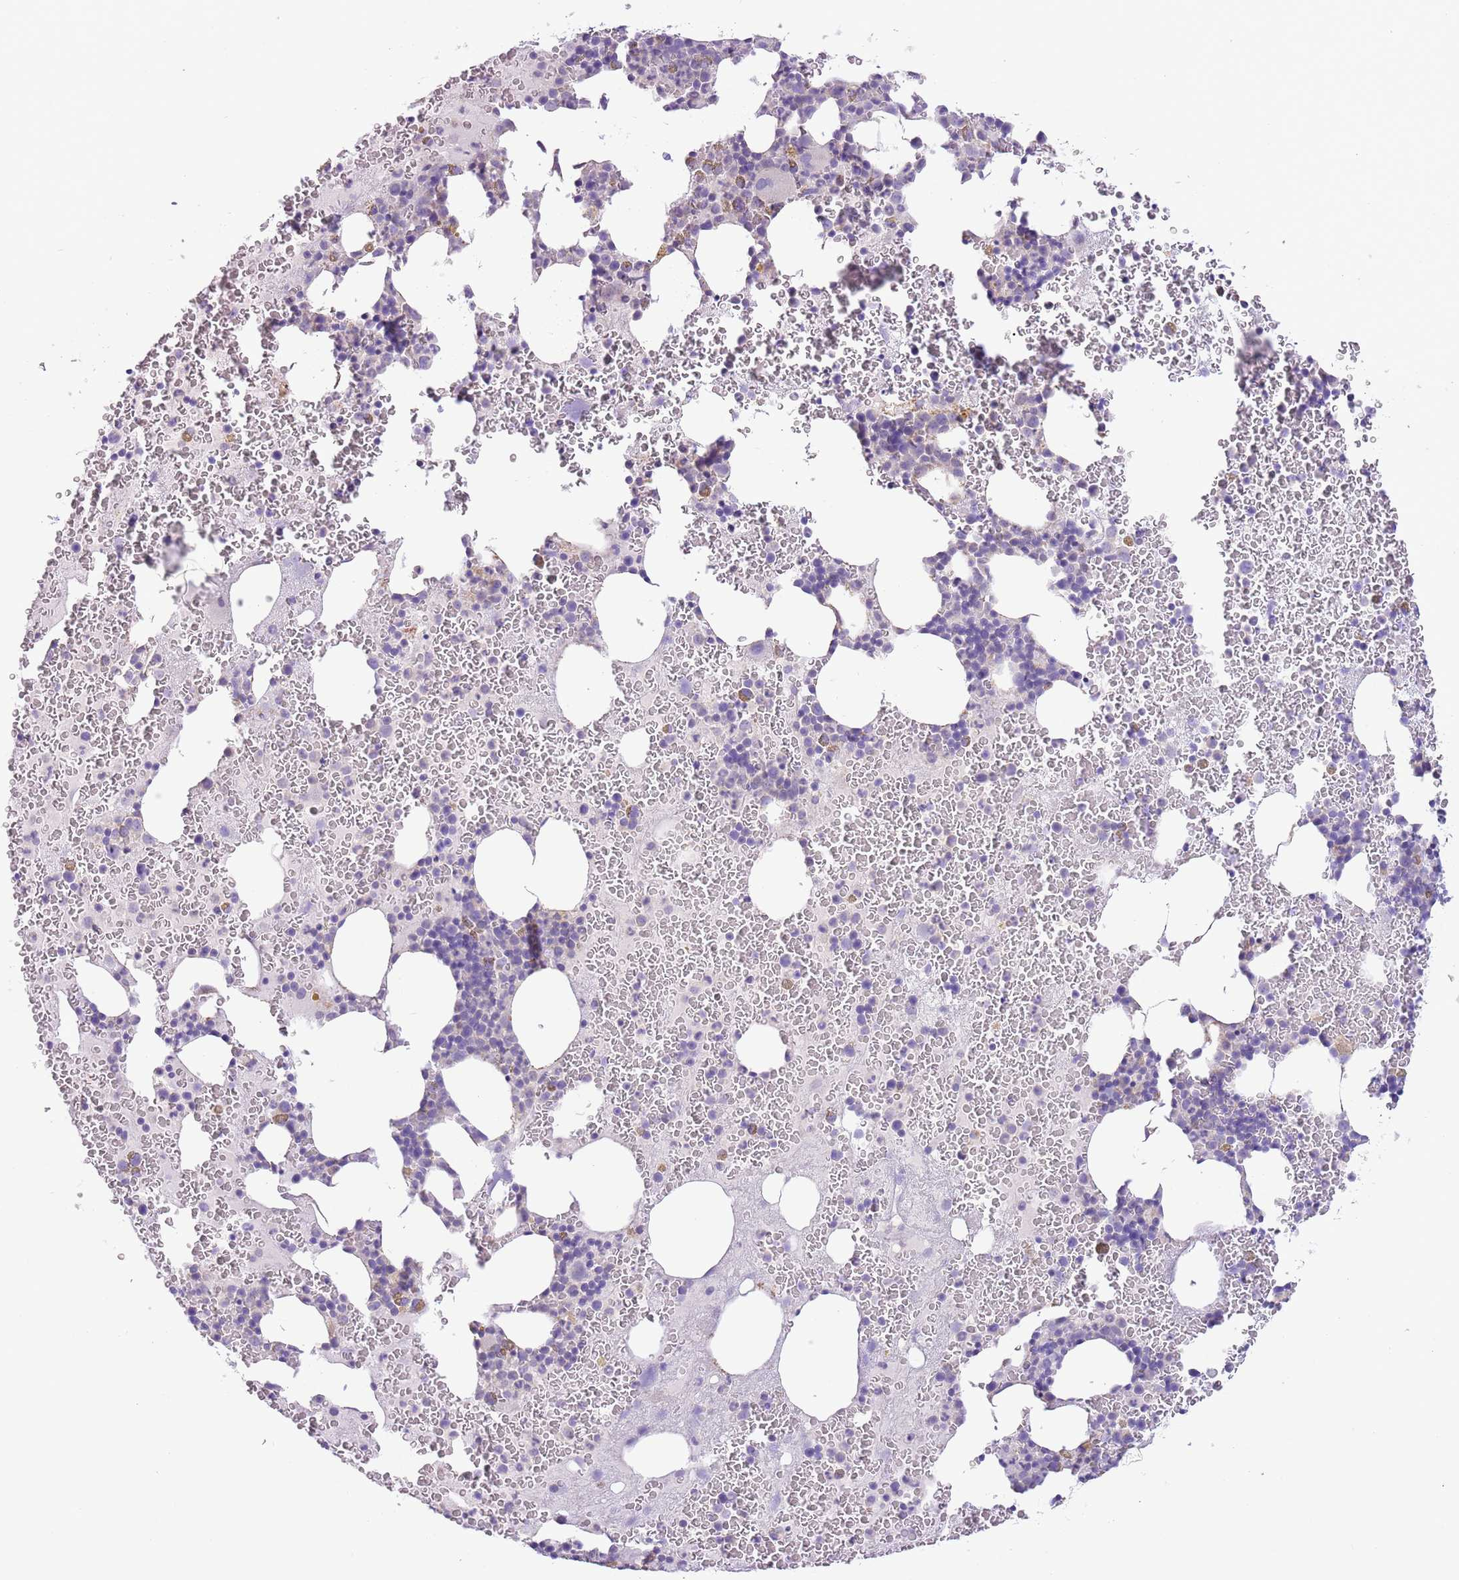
{"staining": {"intensity": "negative", "quantity": "none", "location": "none"}, "tissue": "bone marrow", "cell_type": "Hematopoietic cells", "image_type": "normal", "snomed": [{"axis": "morphology", "description": "Normal tissue, NOS"}, {"axis": "topography", "description": "Bone marrow"}], "caption": "Immunohistochemistry photomicrograph of normal bone marrow stained for a protein (brown), which exhibits no staining in hematopoietic cells. Brightfield microscopy of IHC stained with DAB (3,3'-diaminobenzidine) (brown) and hematoxylin (blue), captured at high magnification.", "gene": "ZNF697", "patient": {"sex": "male", "age": 26}}